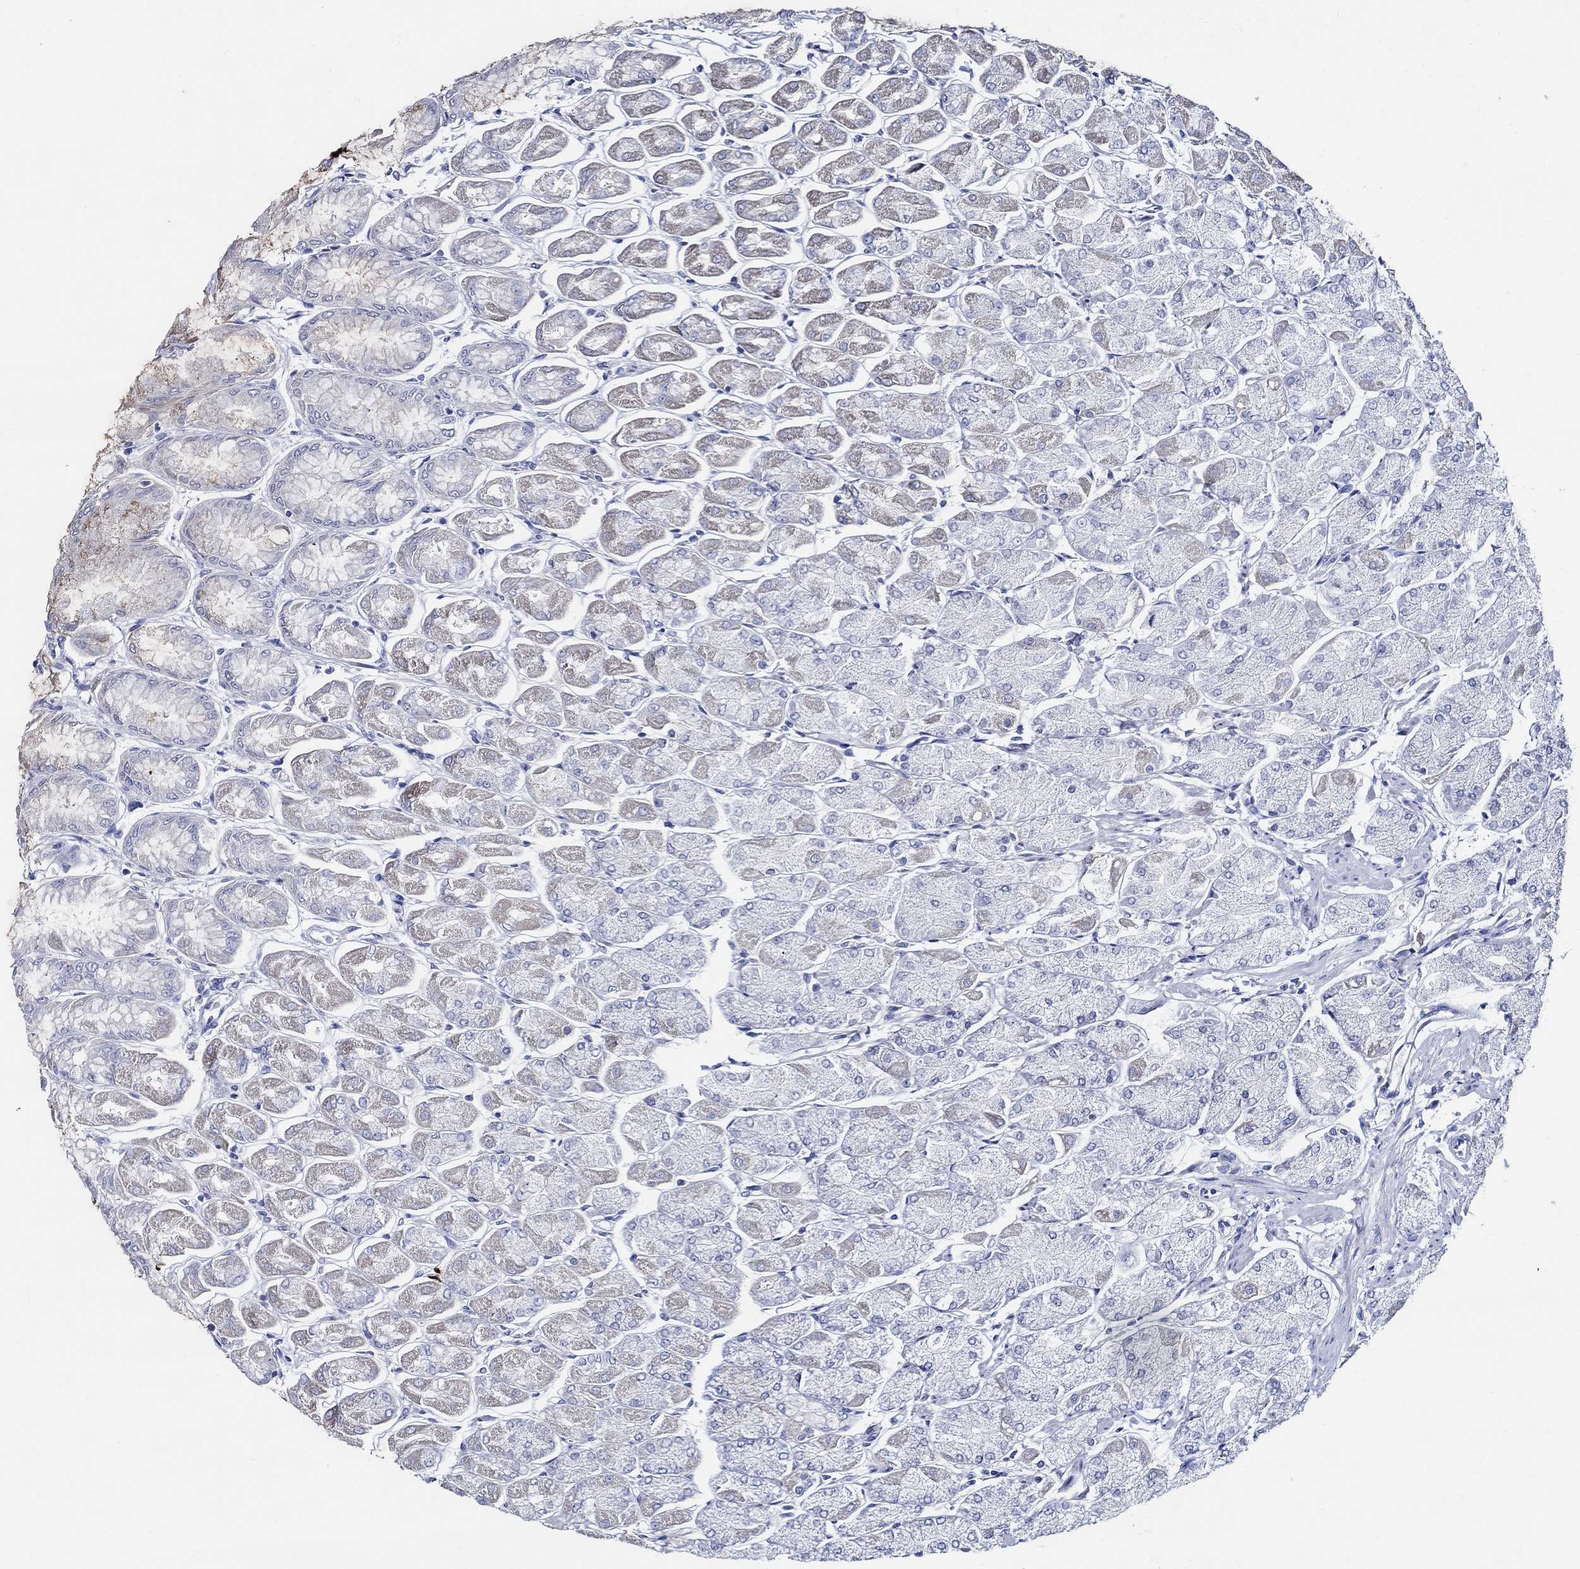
{"staining": {"intensity": "weak", "quantity": "25%-75%", "location": "cytoplasmic/membranous"}, "tissue": "stomach", "cell_type": "Glandular cells", "image_type": "normal", "snomed": [{"axis": "morphology", "description": "Normal tissue, NOS"}, {"axis": "topography", "description": "Stomach, upper"}], "caption": "An immunohistochemistry (IHC) micrograph of unremarkable tissue is shown. Protein staining in brown labels weak cytoplasmic/membranous positivity in stomach within glandular cells. Nuclei are stained in blue.", "gene": "SKOR1", "patient": {"sex": "male", "age": 60}}